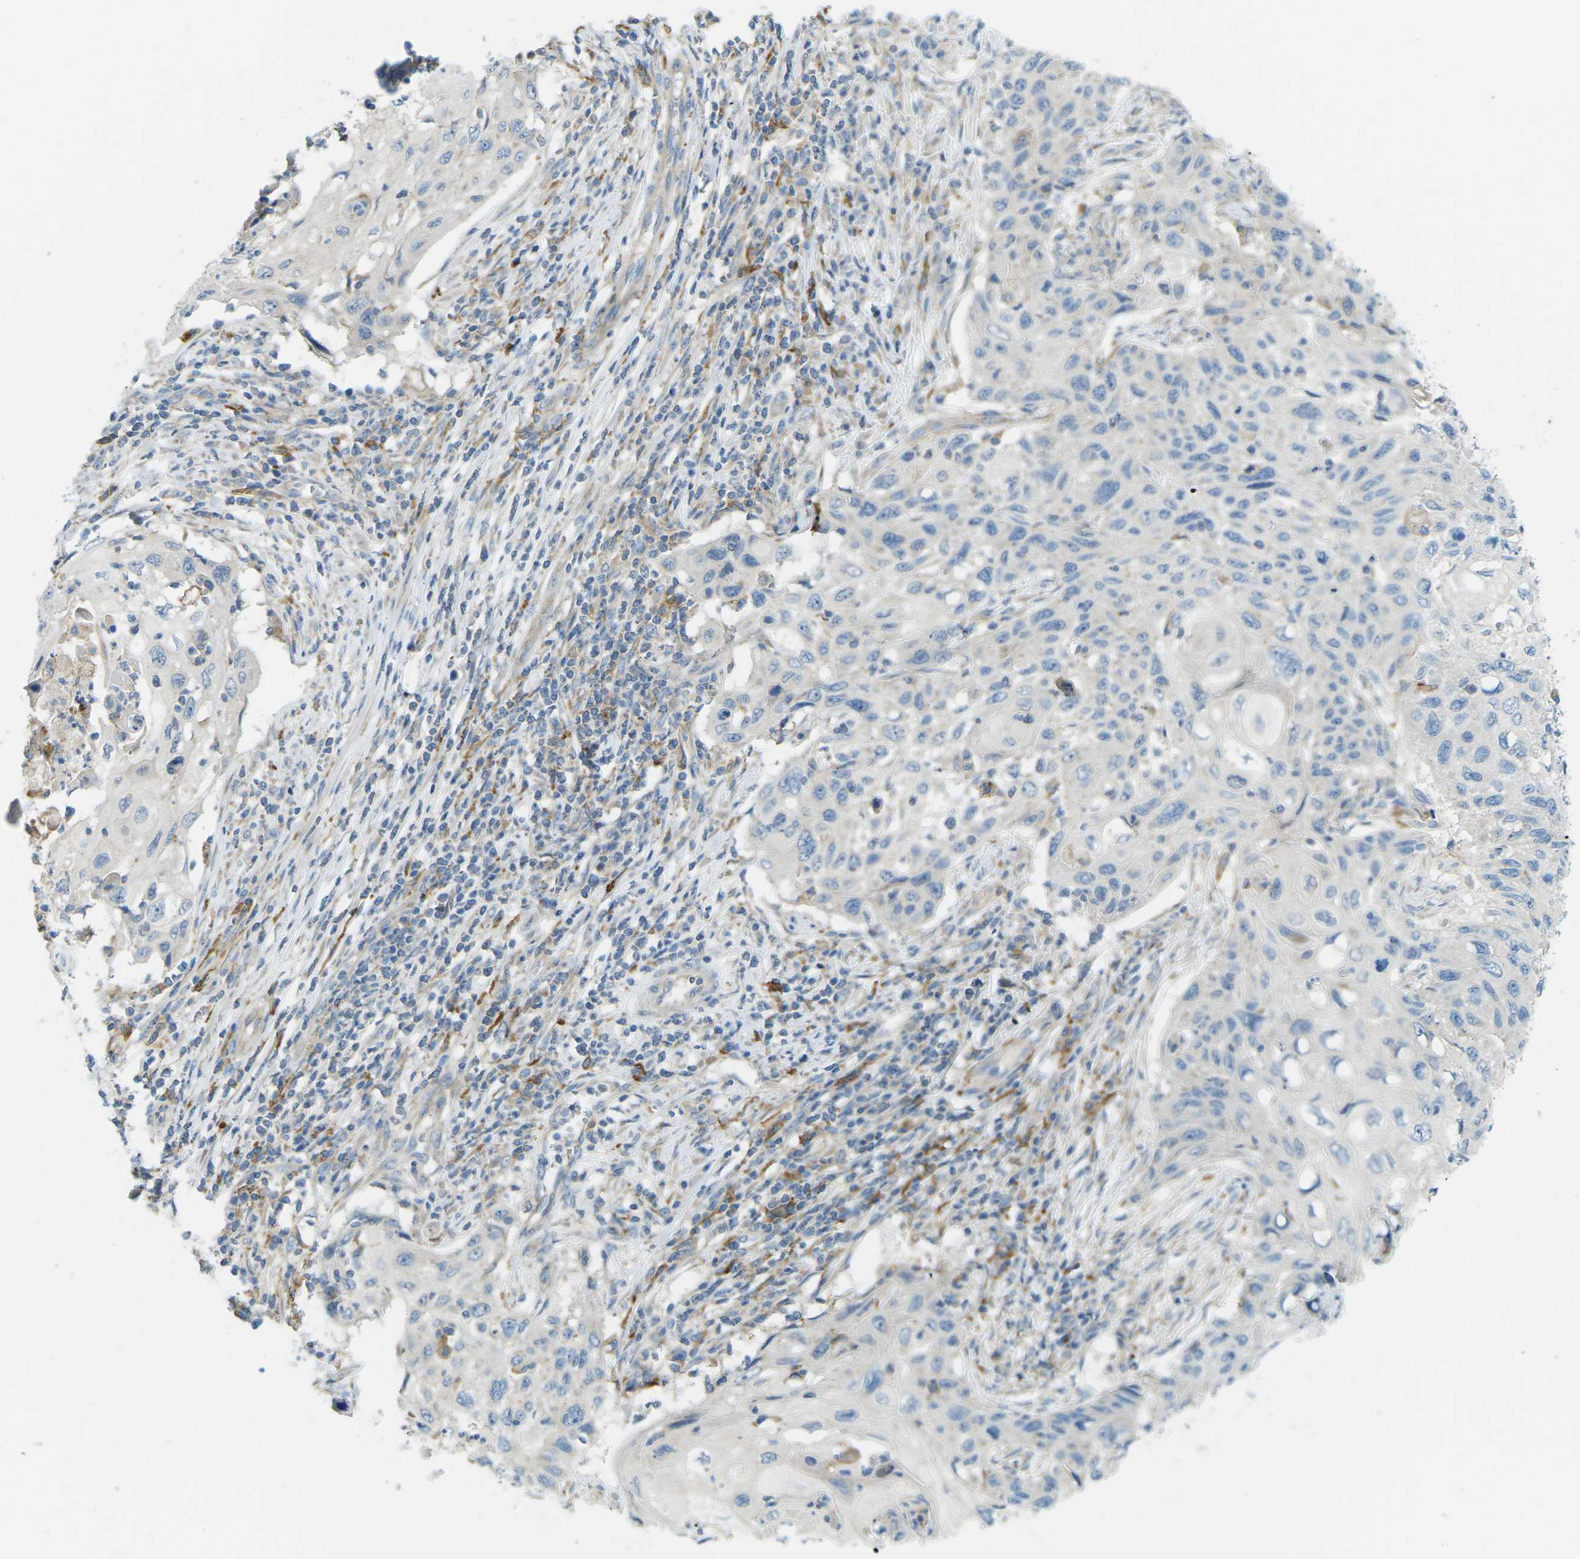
{"staining": {"intensity": "negative", "quantity": "none", "location": "none"}, "tissue": "cervical cancer", "cell_type": "Tumor cells", "image_type": "cancer", "snomed": [{"axis": "morphology", "description": "Squamous cell carcinoma, NOS"}, {"axis": "topography", "description": "Cervix"}], "caption": "Human cervical squamous cell carcinoma stained for a protein using immunohistochemistry reveals no positivity in tumor cells.", "gene": "MYLK4", "patient": {"sex": "female", "age": 70}}